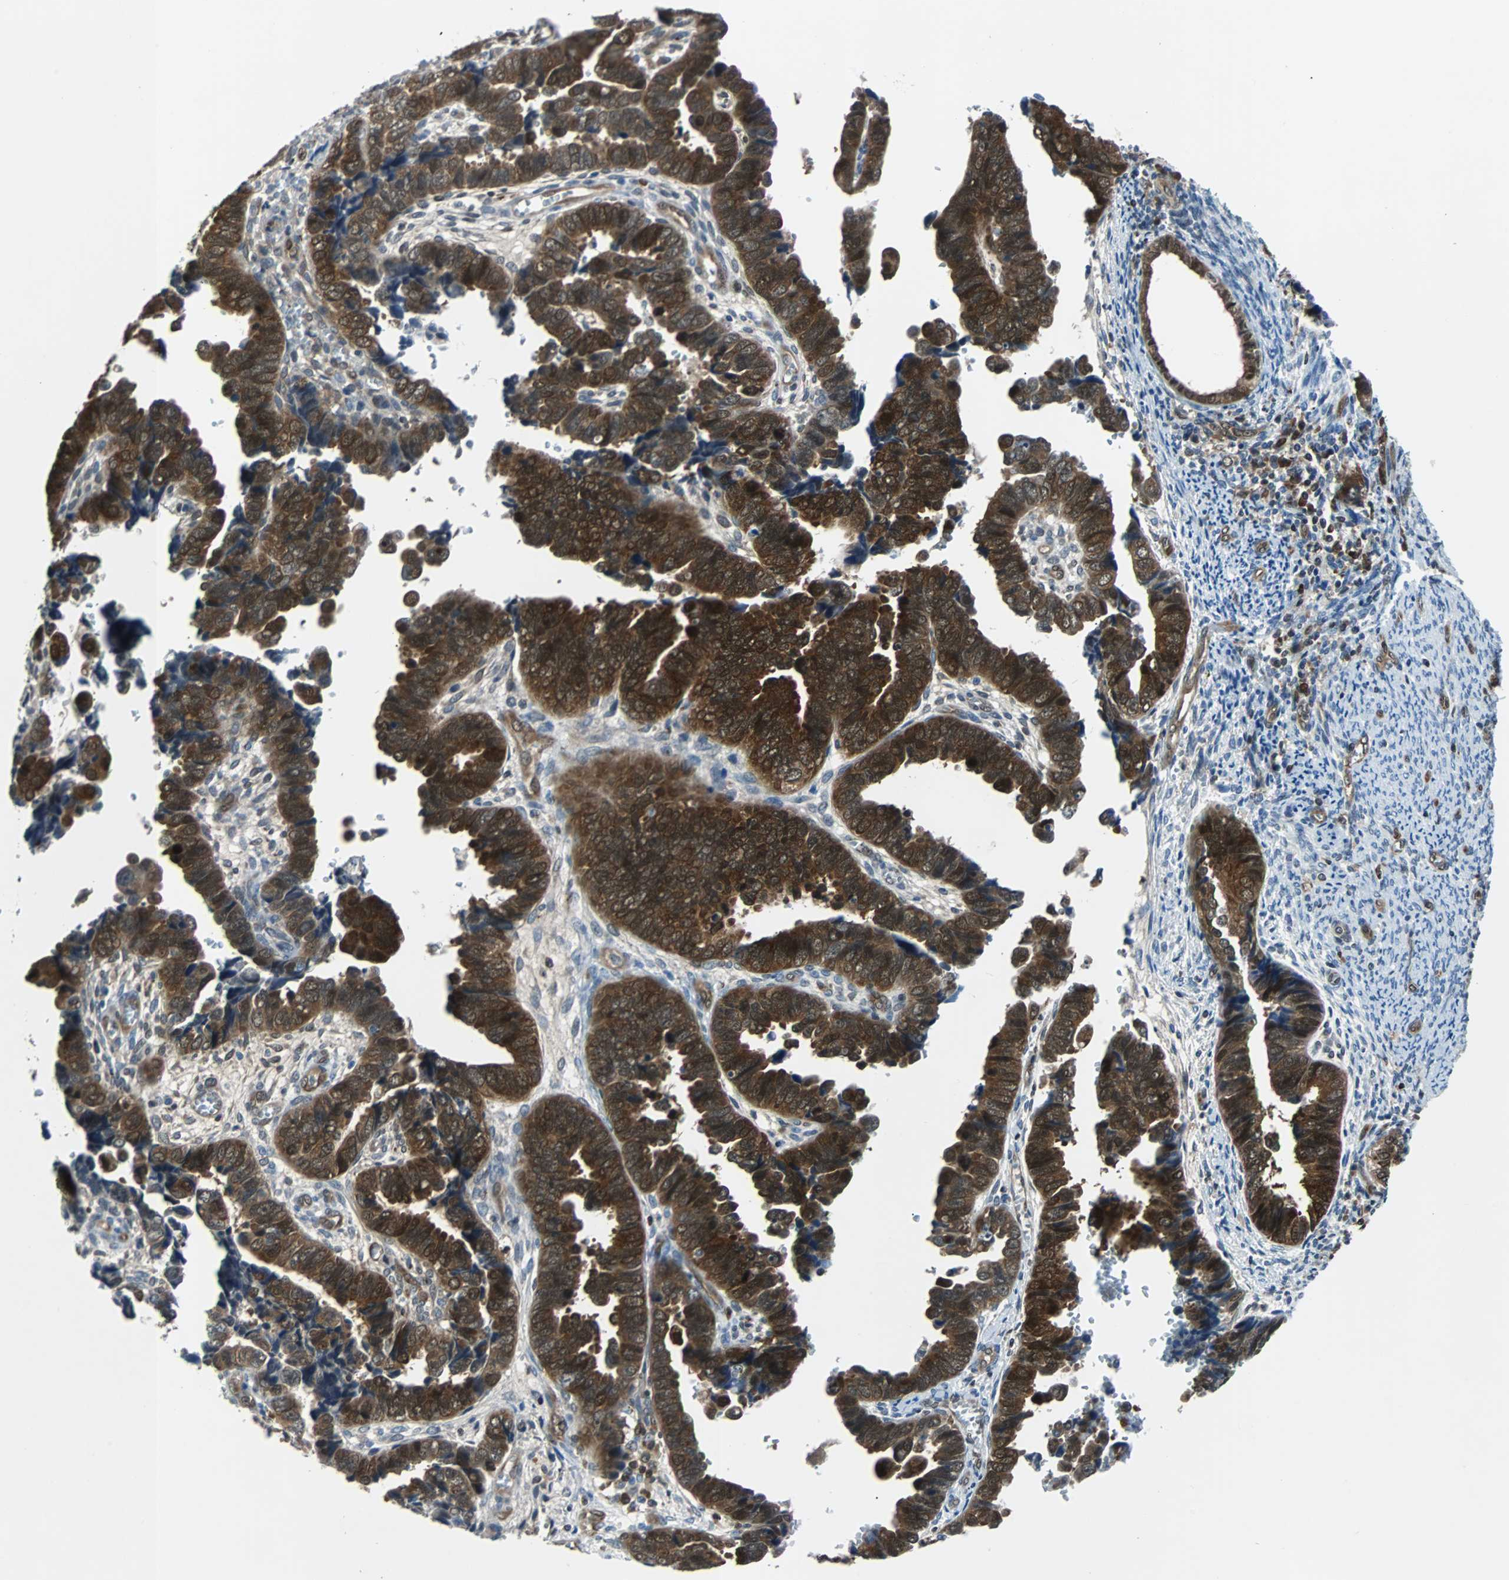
{"staining": {"intensity": "strong", "quantity": ">75%", "location": "cytoplasmic/membranous,nuclear"}, "tissue": "endometrial cancer", "cell_type": "Tumor cells", "image_type": "cancer", "snomed": [{"axis": "morphology", "description": "Adenocarcinoma, NOS"}, {"axis": "topography", "description": "Endometrium"}], "caption": "Immunohistochemistry histopathology image of neoplastic tissue: human endometrial cancer (adenocarcinoma) stained using immunohistochemistry (IHC) reveals high levels of strong protein expression localized specifically in the cytoplasmic/membranous and nuclear of tumor cells, appearing as a cytoplasmic/membranous and nuclear brown color.", "gene": "MAP2K6", "patient": {"sex": "female", "age": 75}}